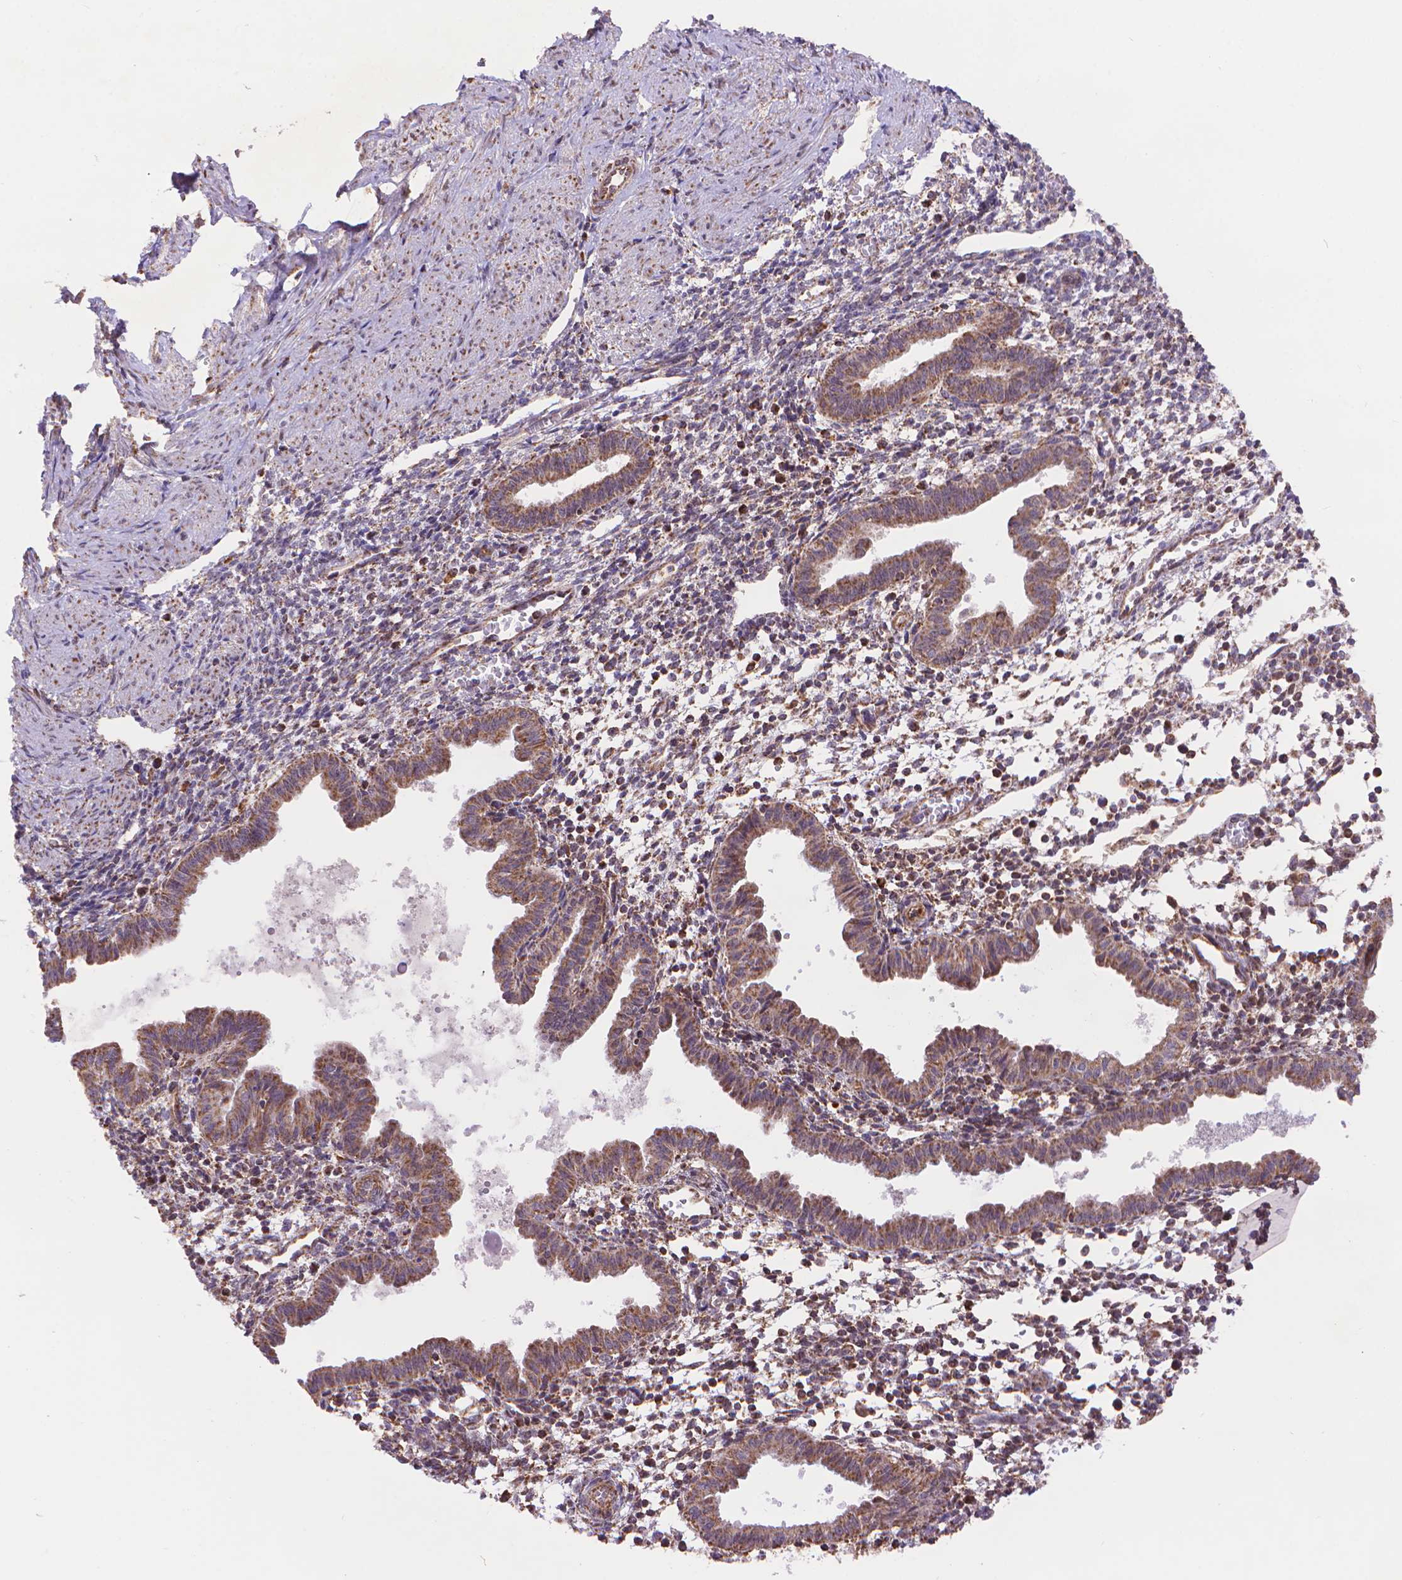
{"staining": {"intensity": "moderate", "quantity": "25%-75%", "location": "cytoplasmic/membranous"}, "tissue": "endometrium", "cell_type": "Cells in endometrial stroma", "image_type": "normal", "snomed": [{"axis": "morphology", "description": "Normal tissue, NOS"}, {"axis": "topography", "description": "Endometrium"}], "caption": "Benign endometrium reveals moderate cytoplasmic/membranous expression in approximately 25%-75% of cells in endometrial stroma.", "gene": "CYYR1", "patient": {"sex": "female", "age": 37}}